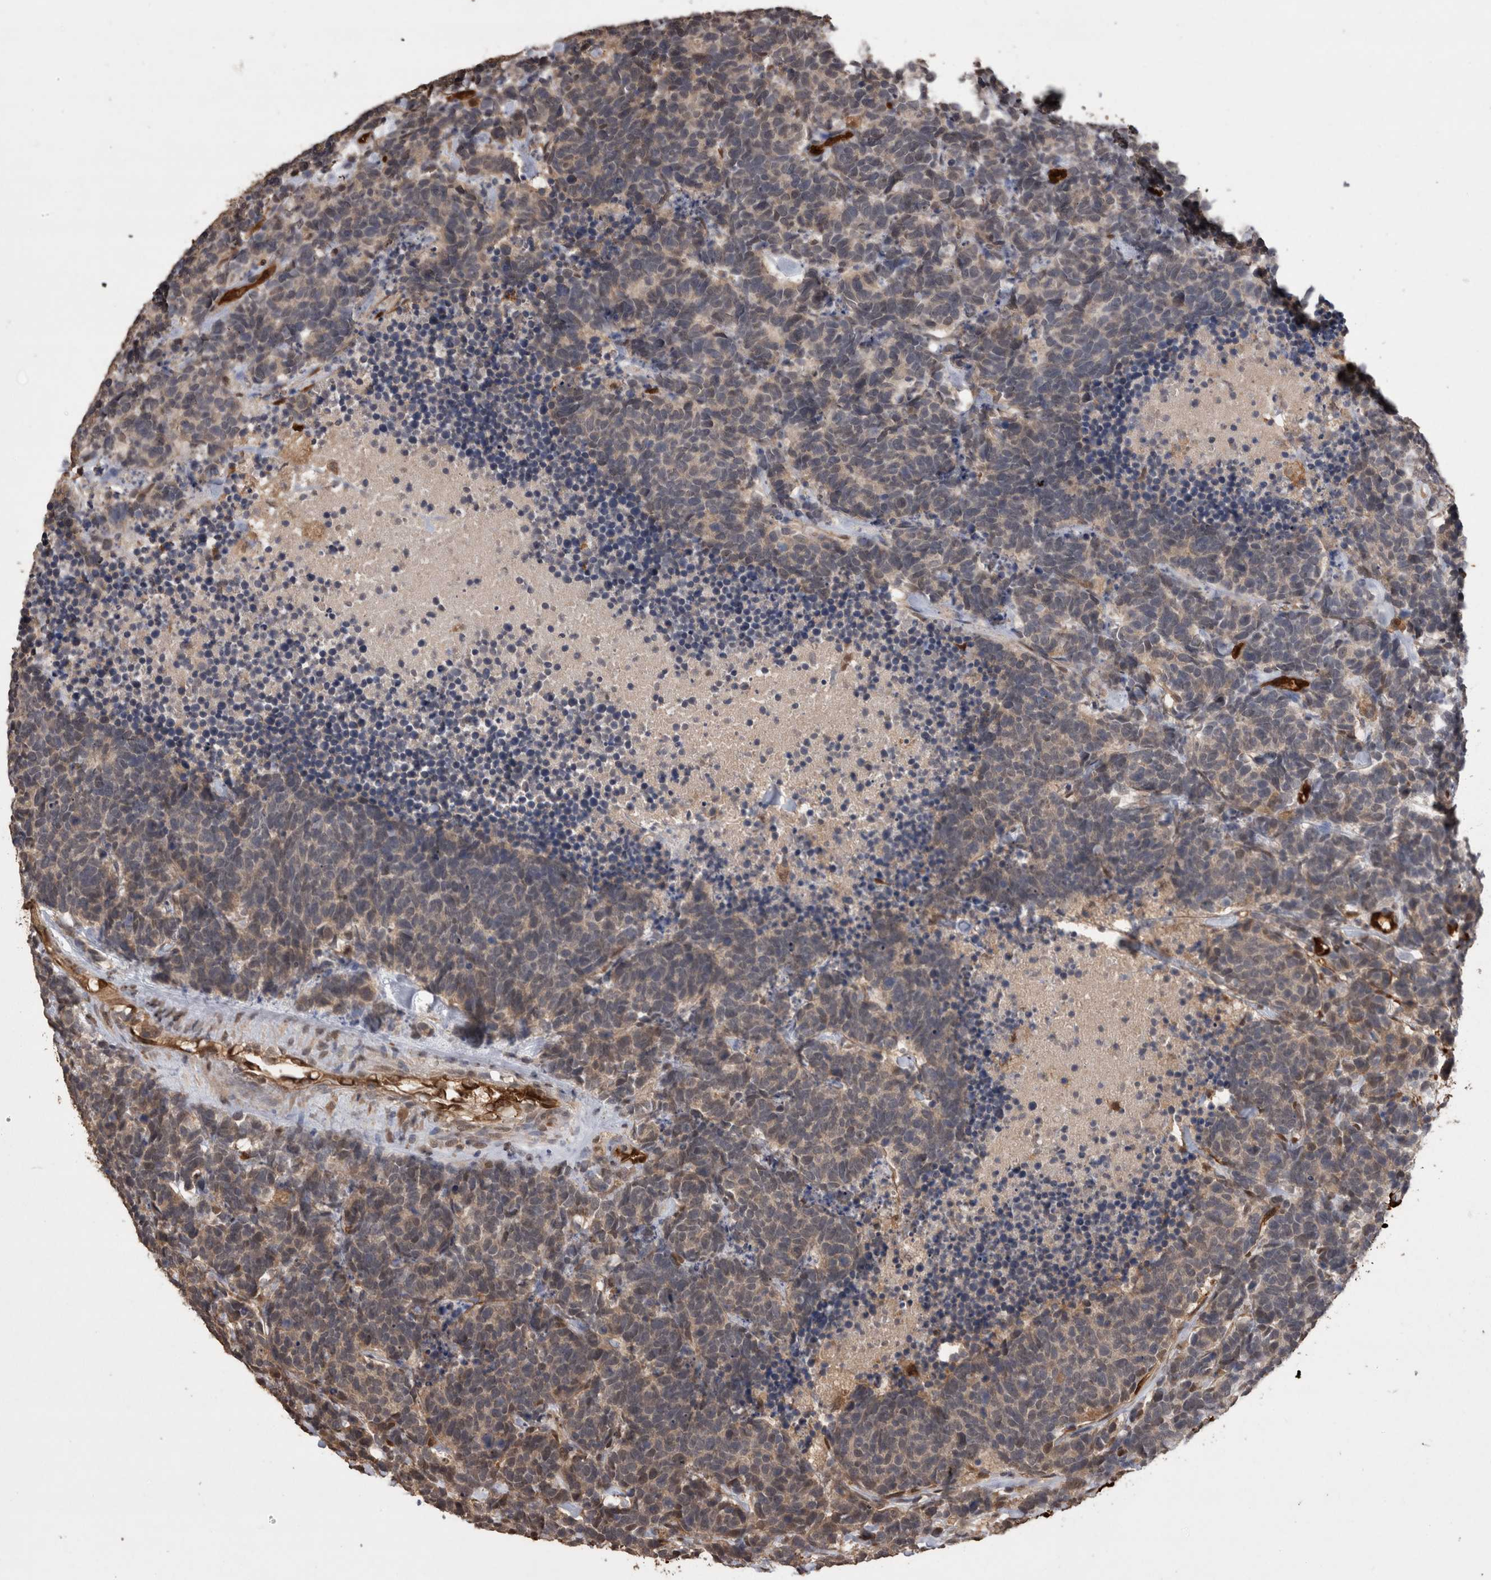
{"staining": {"intensity": "weak", "quantity": "<25%", "location": "cytoplasmic/membranous"}, "tissue": "carcinoid", "cell_type": "Tumor cells", "image_type": "cancer", "snomed": [{"axis": "morphology", "description": "Carcinoma, NOS"}, {"axis": "morphology", "description": "Carcinoid, malignant, NOS"}, {"axis": "topography", "description": "Urinary bladder"}], "caption": "High power microscopy micrograph of an immunohistochemistry (IHC) micrograph of malignant carcinoid, revealing no significant staining in tumor cells.", "gene": "LXN", "patient": {"sex": "male", "age": 57}}